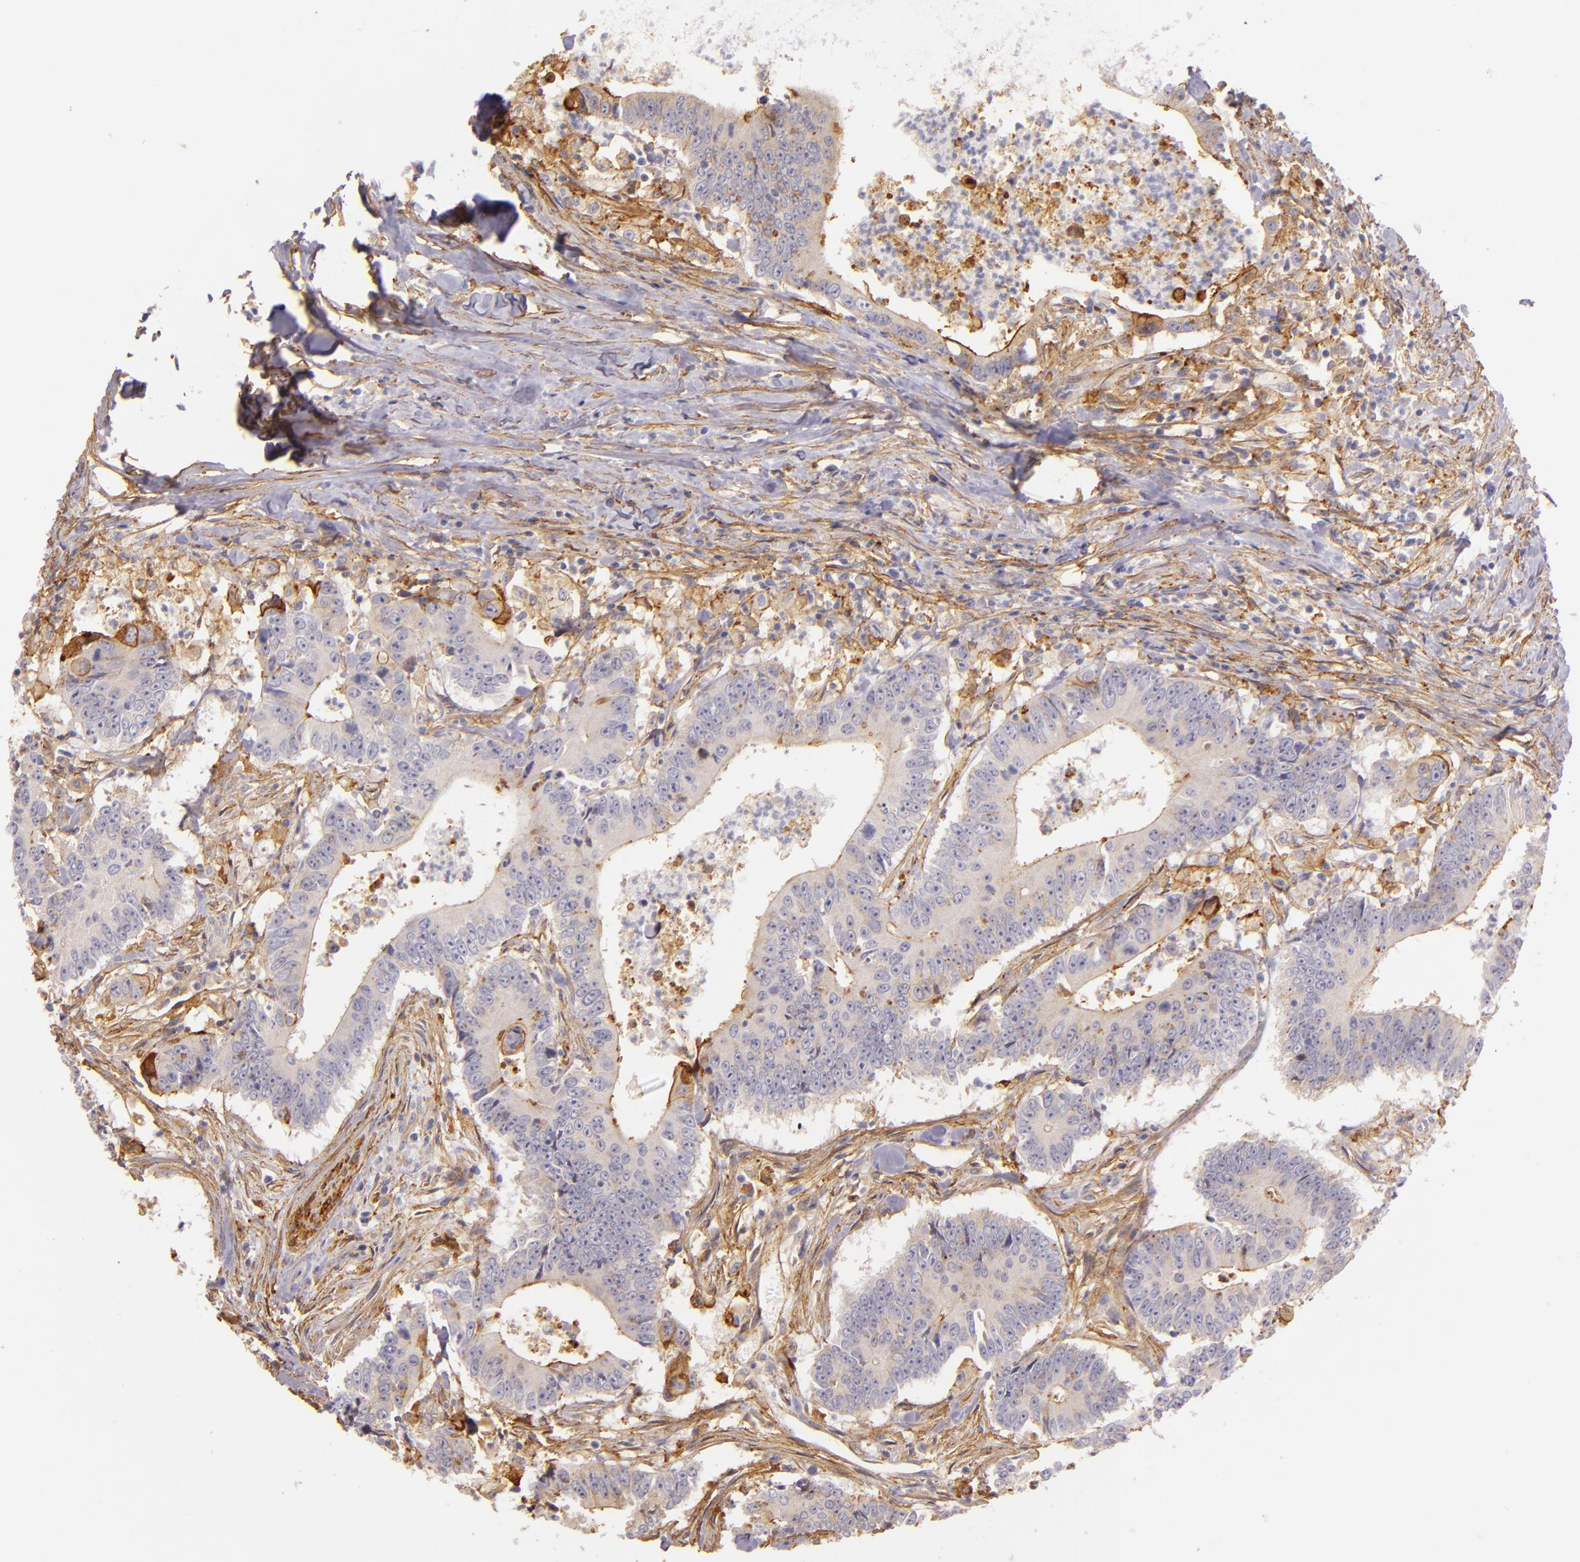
{"staining": {"intensity": "negative", "quantity": "none", "location": "none"}, "tissue": "colorectal cancer", "cell_type": "Tumor cells", "image_type": "cancer", "snomed": [{"axis": "morphology", "description": "Adenocarcinoma, NOS"}, {"axis": "topography", "description": "Colon"}], "caption": "IHC of colorectal cancer (adenocarcinoma) reveals no positivity in tumor cells.", "gene": "CTSF", "patient": {"sex": "male", "age": 55}}